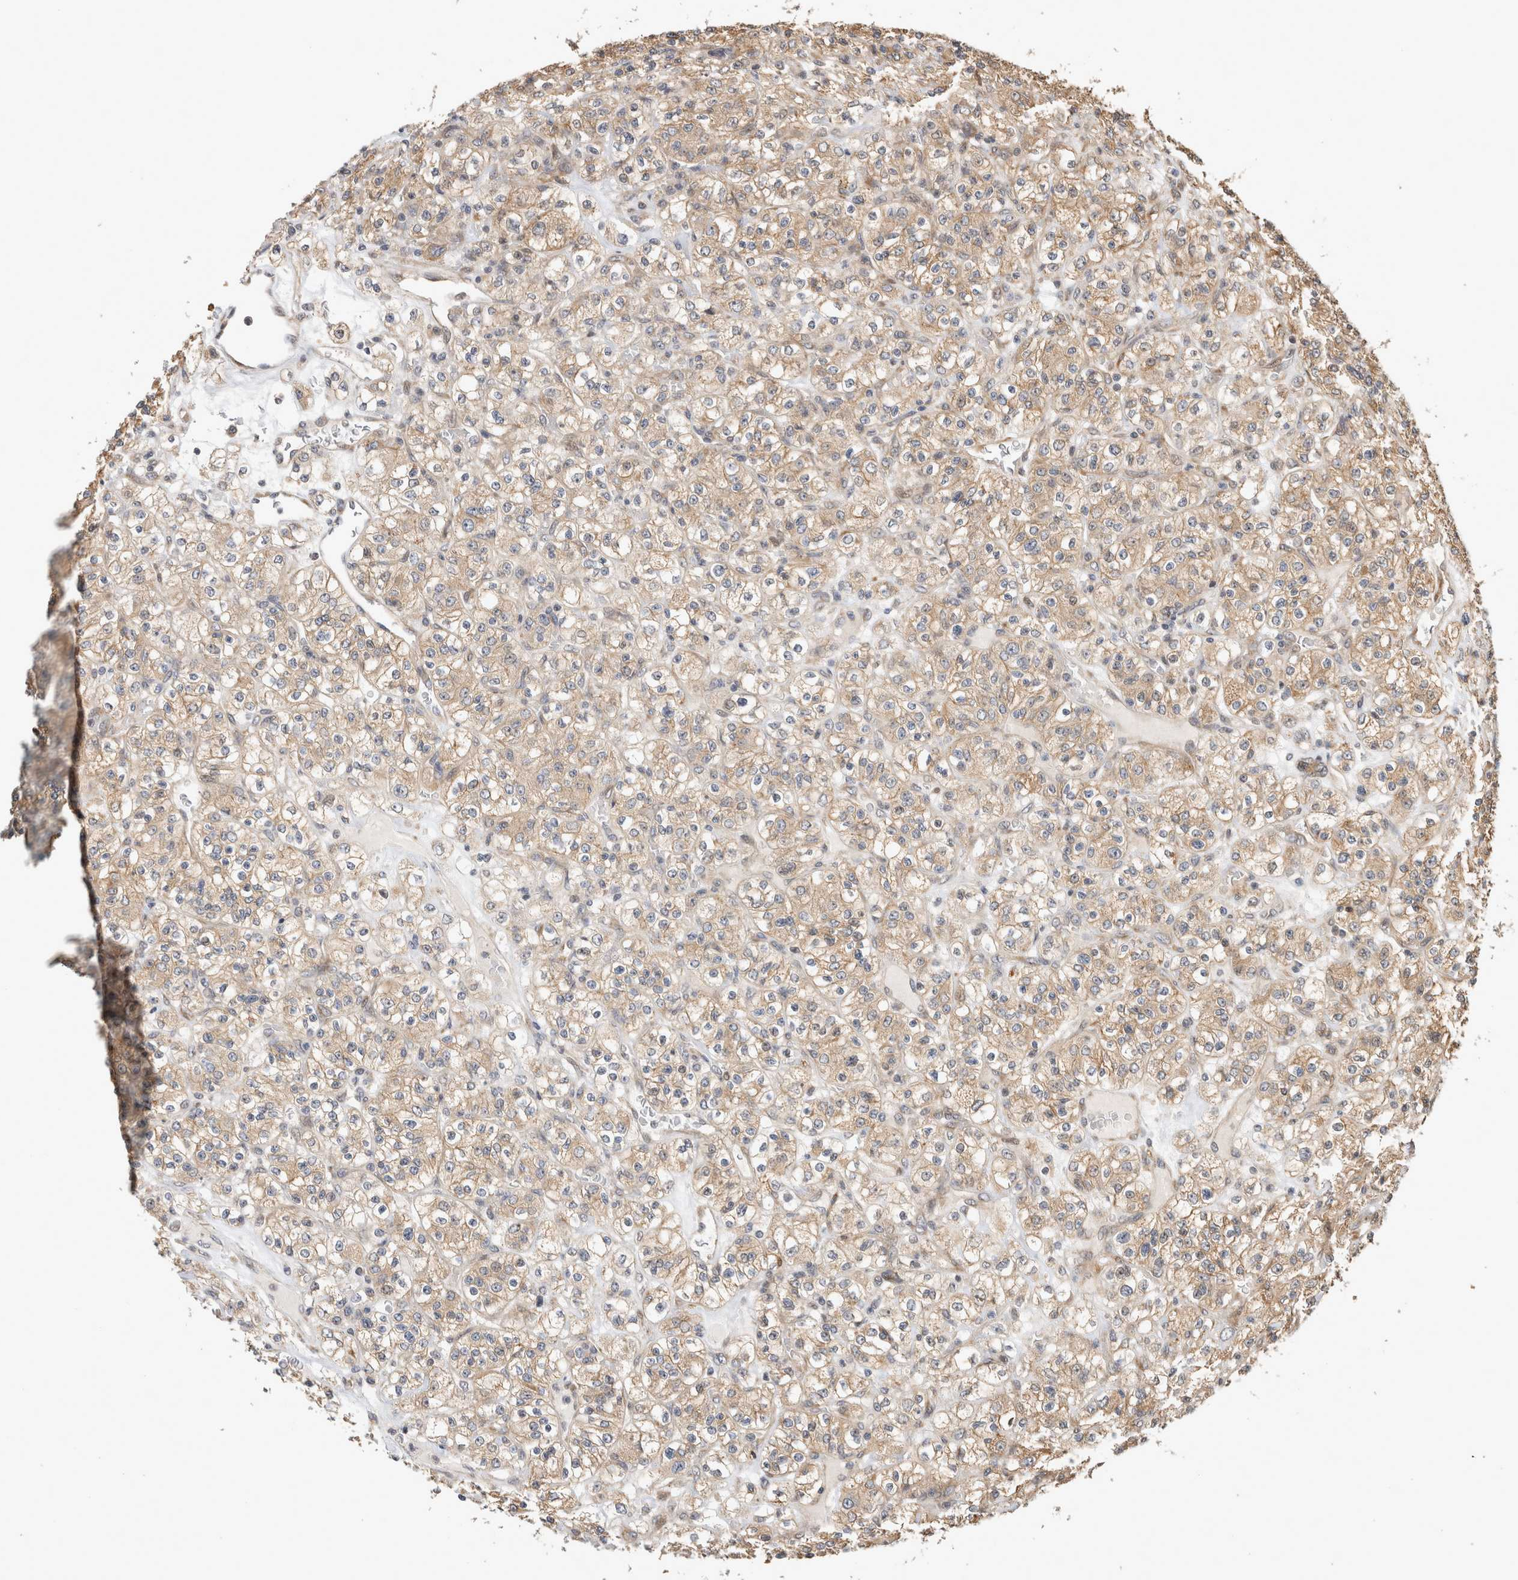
{"staining": {"intensity": "weak", "quantity": ">75%", "location": "cytoplasmic/membranous"}, "tissue": "renal cancer", "cell_type": "Tumor cells", "image_type": "cancer", "snomed": [{"axis": "morphology", "description": "Normal tissue, NOS"}, {"axis": "morphology", "description": "Adenocarcinoma, NOS"}, {"axis": "topography", "description": "Kidney"}], "caption": "Immunohistochemistry image of neoplastic tissue: human renal cancer (adenocarcinoma) stained using immunohistochemistry exhibits low levels of weak protein expression localized specifically in the cytoplasmic/membranous of tumor cells, appearing as a cytoplasmic/membranous brown color.", "gene": "PCDHB15", "patient": {"sex": "female", "age": 72}}